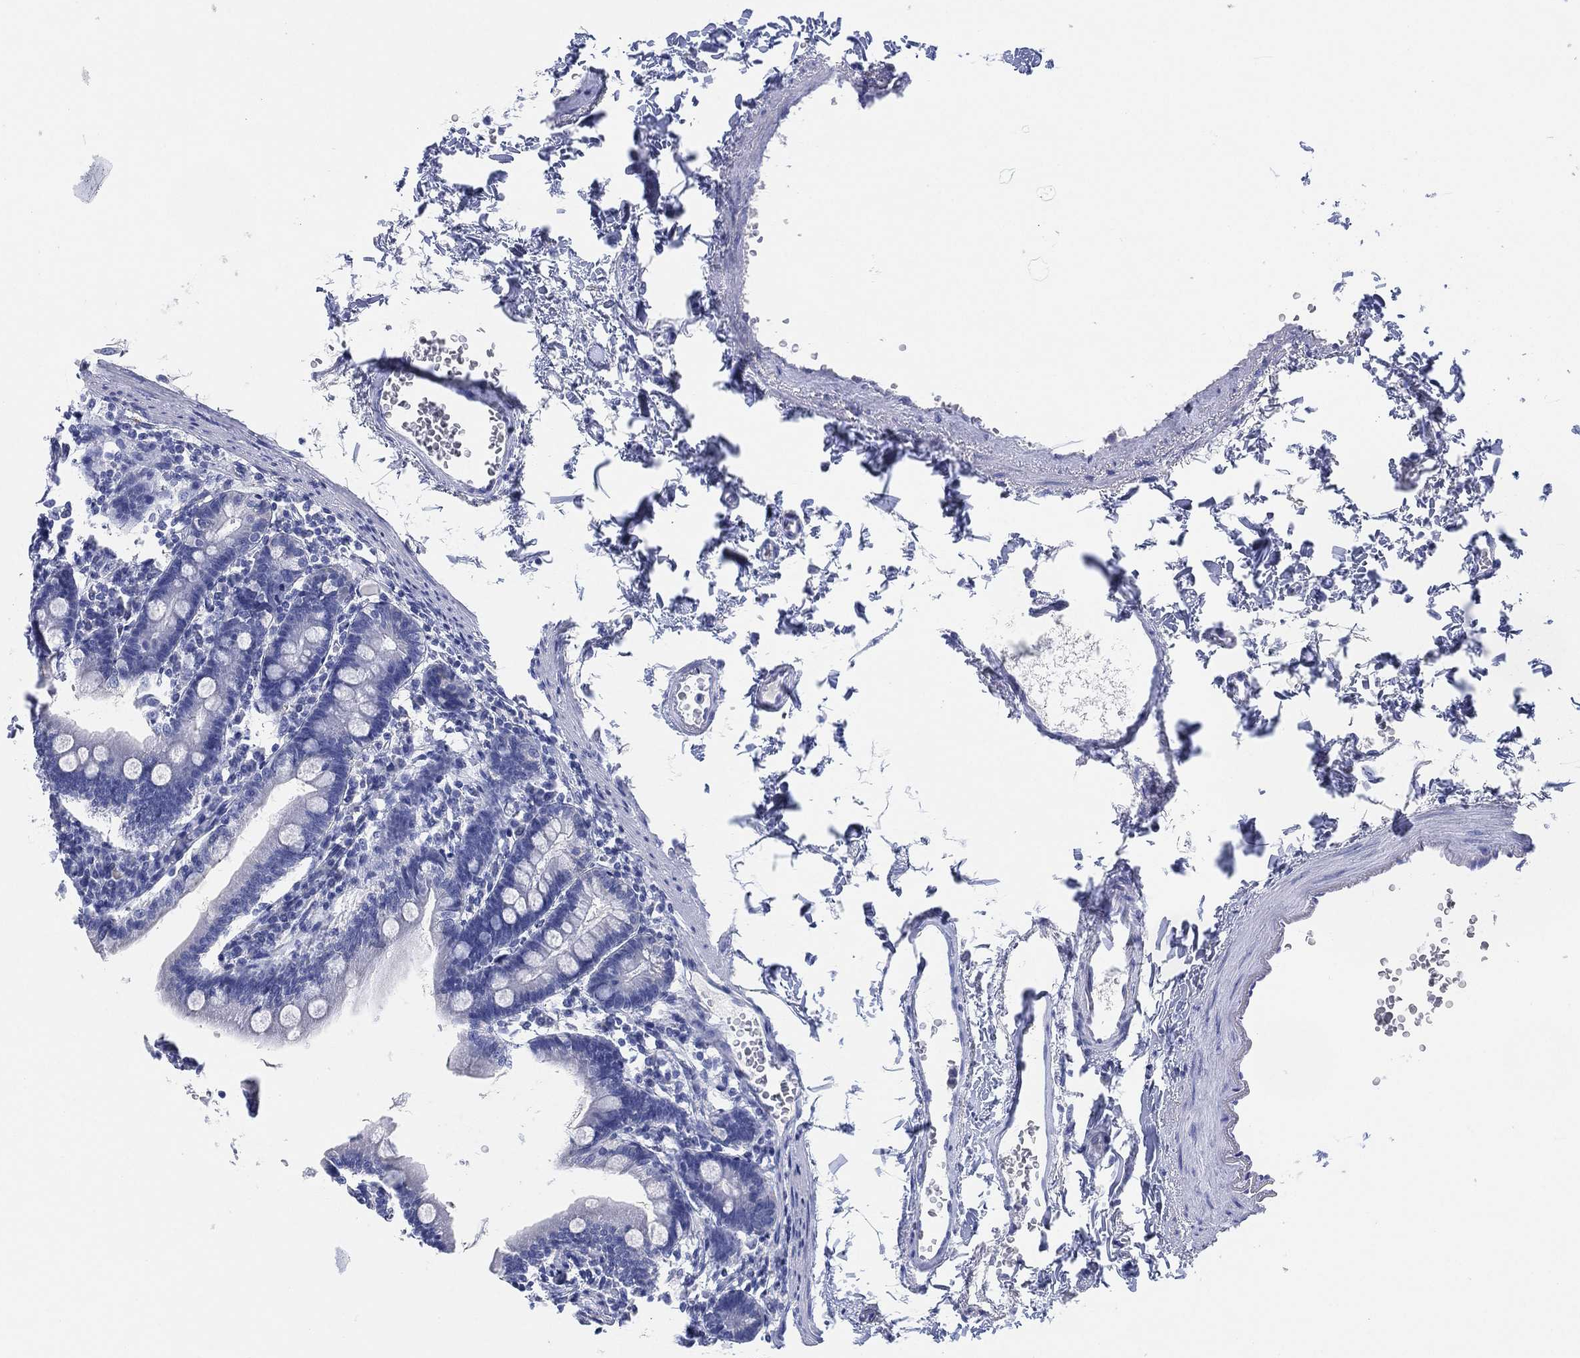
{"staining": {"intensity": "negative", "quantity": "none", "location": "none"}, "tissue": "duodenum", "cell_type": "Glandular cells", "image_type": "normal", "snomed": [{"axis": "morphology", "description": "Normal tissue, NOS"}, {"axis": "topography", "description": "Duodenum"}], "caption": "Protein analysis of unremarkable duodenum exhibits no significant positivity in glandular cells.", "gene": "SLC9C2", "patient": {"sex": "female", "age": 67}}